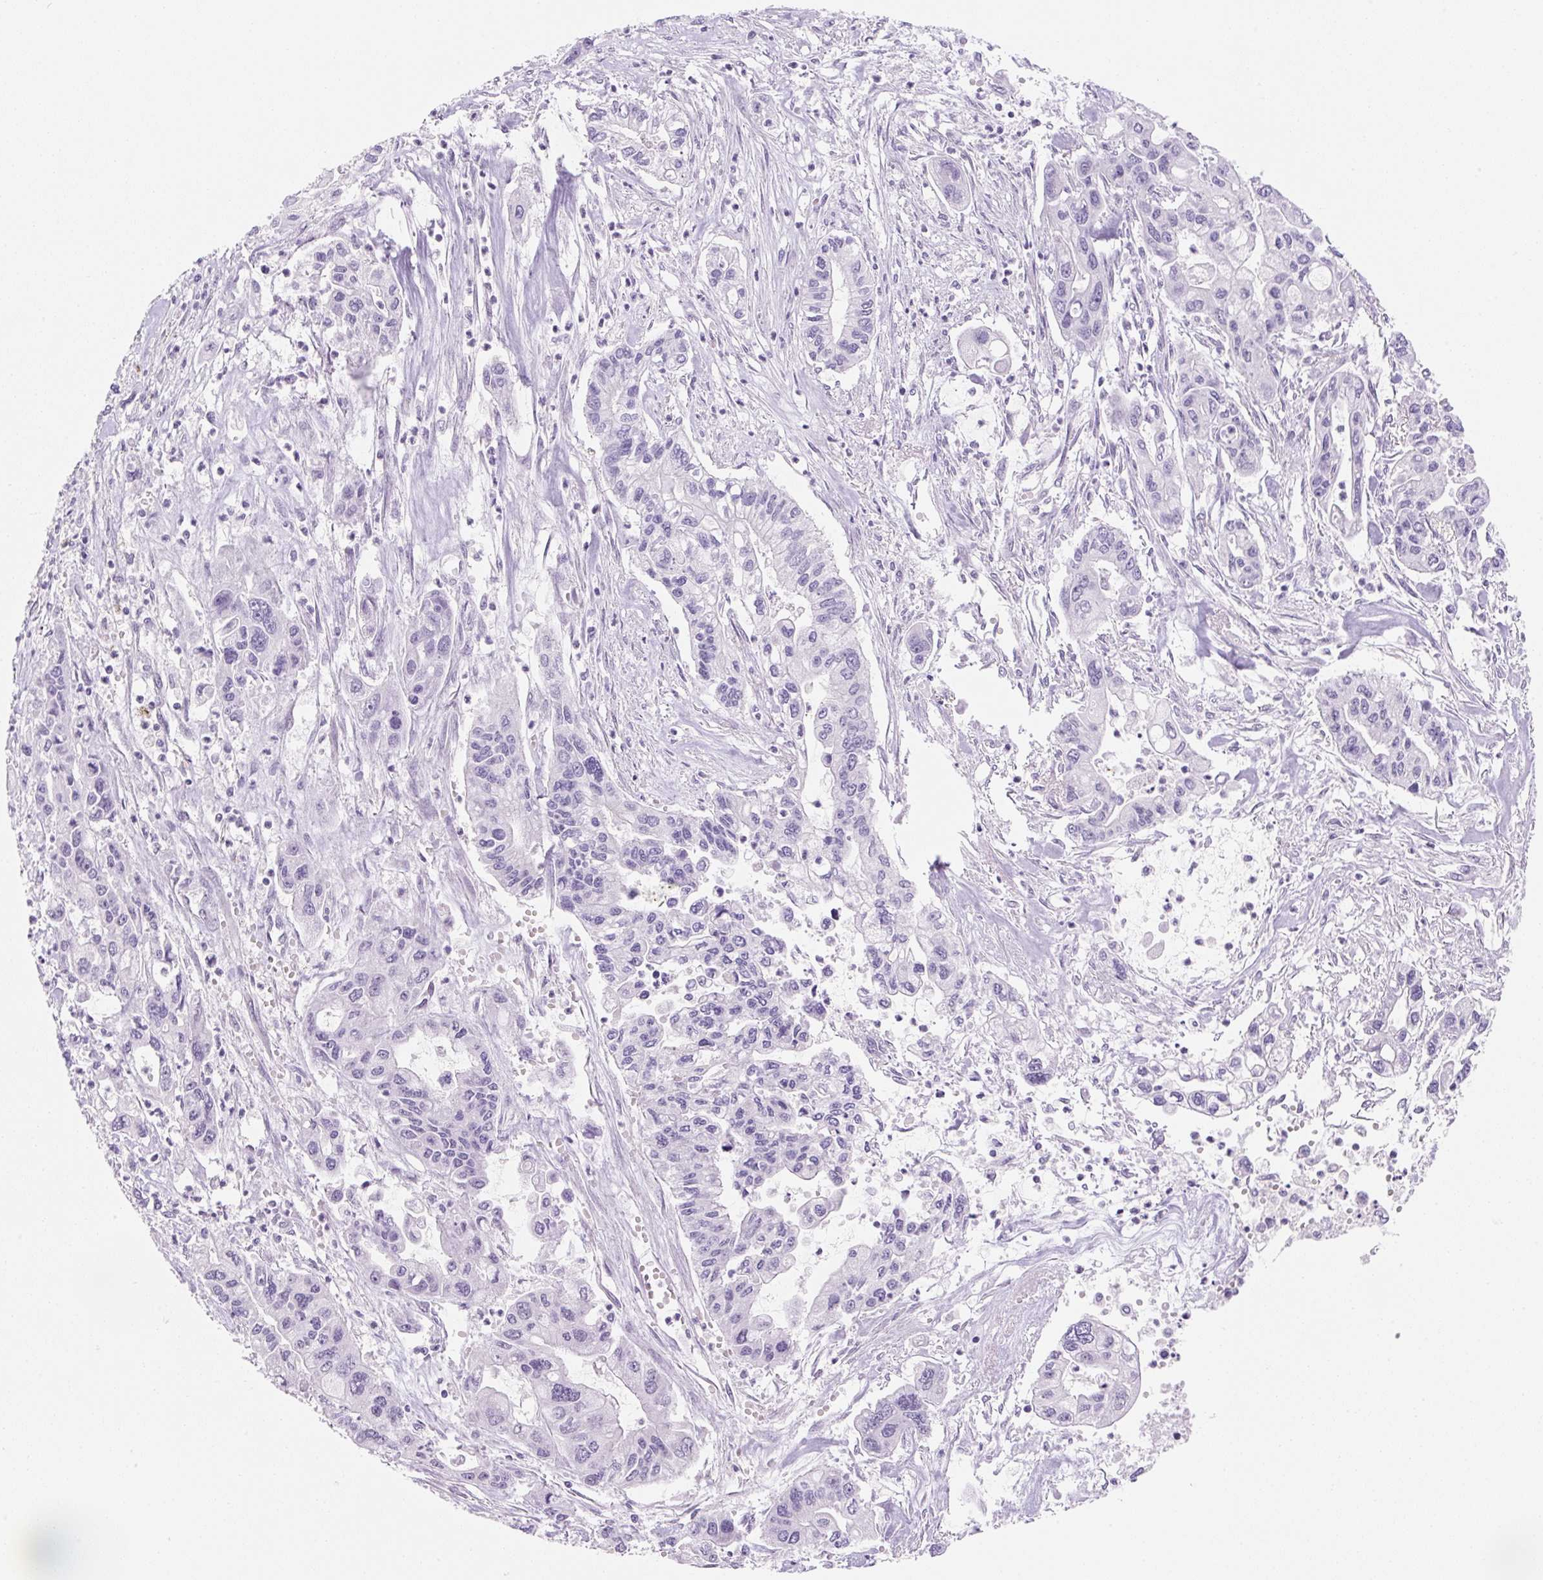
{"staining": {"intensity": "negative", "quantity": "none", "location": "none"}, "tissue": "pancreatic cancer", "cell_type": "Tumor cells", "image_type": "cancer", "snomed": [{"axis": "morphology", "description": "Adenocarcinoma, NOS"}, {"axis": "topography", "description": "Pancreas"}], "caption": "The photomicrograph displays no staining of tumor cells in pancreatic adenocarcinoma.", "gene": "SYNE3", "patient": {"sex": "male", "age": 62}}